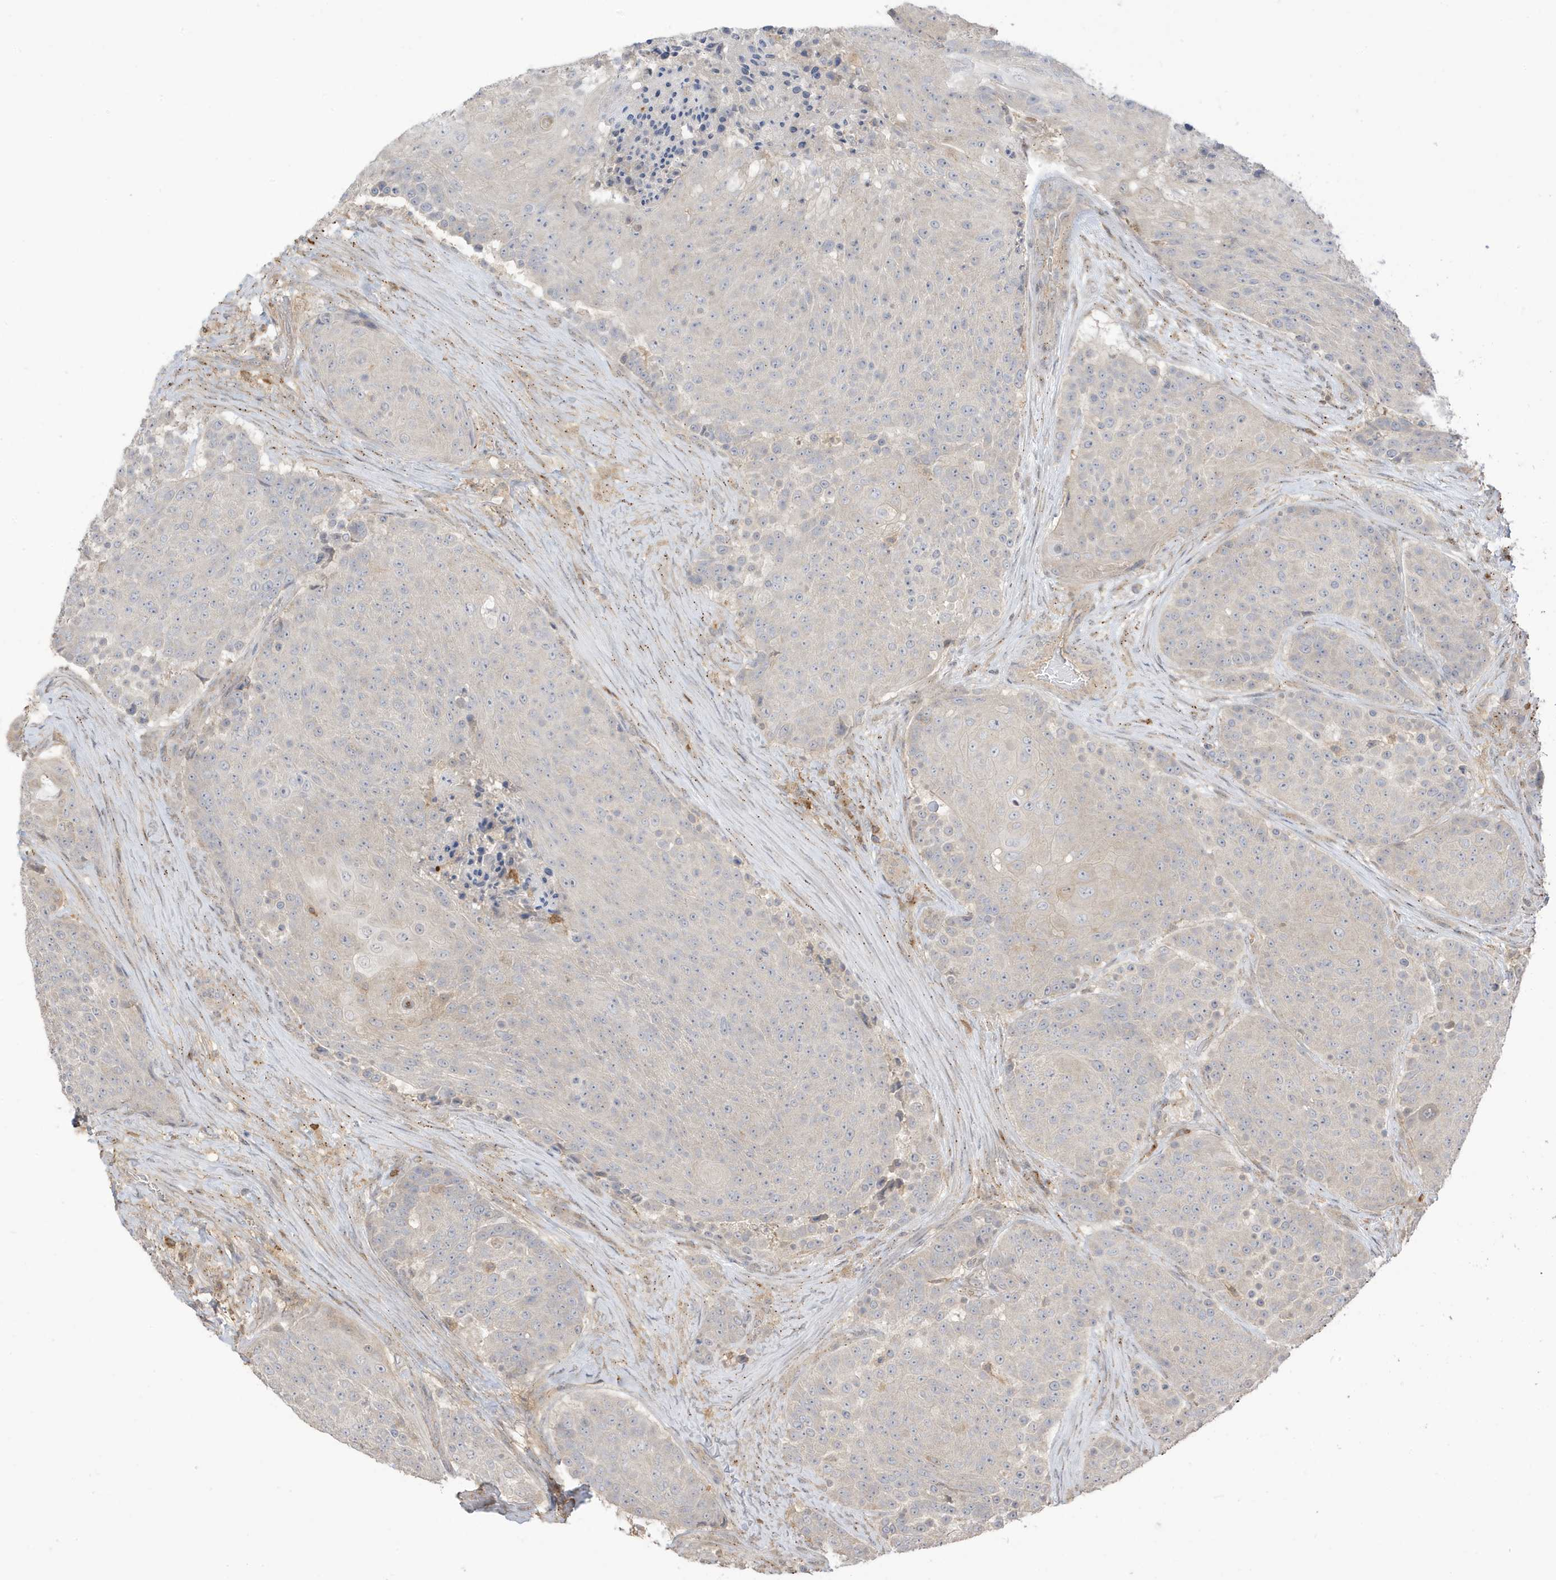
{"staining": {"intensity": "moderate", "quantity": "<25%", "location": "cytoplasmic/membranous"}, "tissue": "urothelial cancer", "cell_type": "Tumor cells", "image_type": "cancer", "snomed": [{"axis": "morphology", "description": "Urothelial carcinoma, High grade"}, {"axis": "topography", "description": "Urinary bladder"}], "caption": "Tumor cells reveal low levels of moderate cytoplasmic/membranous positivity in approximately <25% of cells in human high-grade urothelial carcinoma.", "gene": "TAB3", "patient": {"sex": "female", "age": 63}}